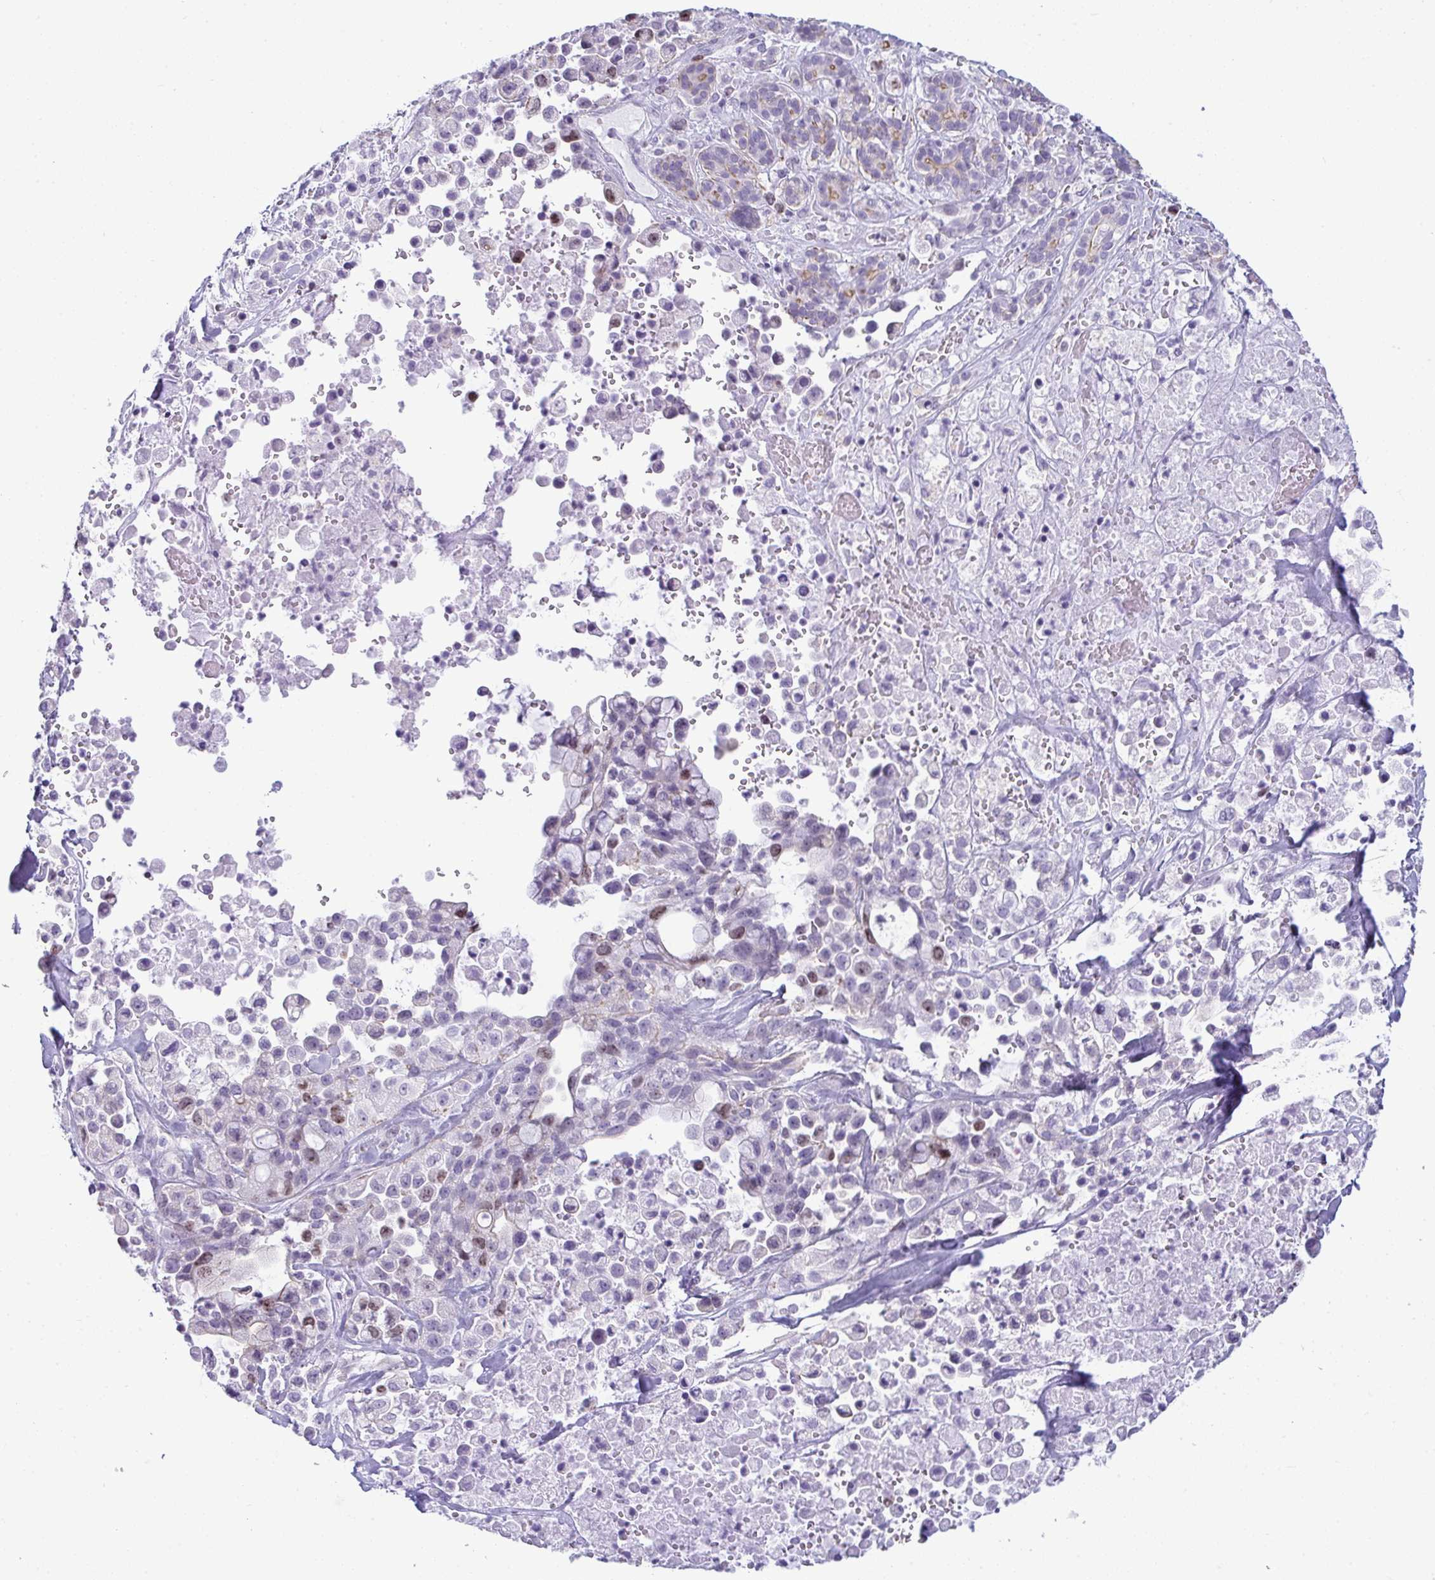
{"staining": {"intensity": "moderate", "quantity": "<25%", "location": "nuclear"}, "tissue": "pancreatic cancer", "cell_type": "Tumor cells", "image_type": "cancer", "snomed": [{"axis": "morphology", "description": "Adenocarcinoma, NOS"}, {"axis": "topography", "description": "Pancreas"}], "caption": "This is a photomicrograph of immunohistochemistry (IHC) staining of adenocarcinoma (pancreatic), which shows moderate expression in the nuclear of tumor cells.", "gene": "SUZ12", "patient": {"sex": "male", "age": 44}}